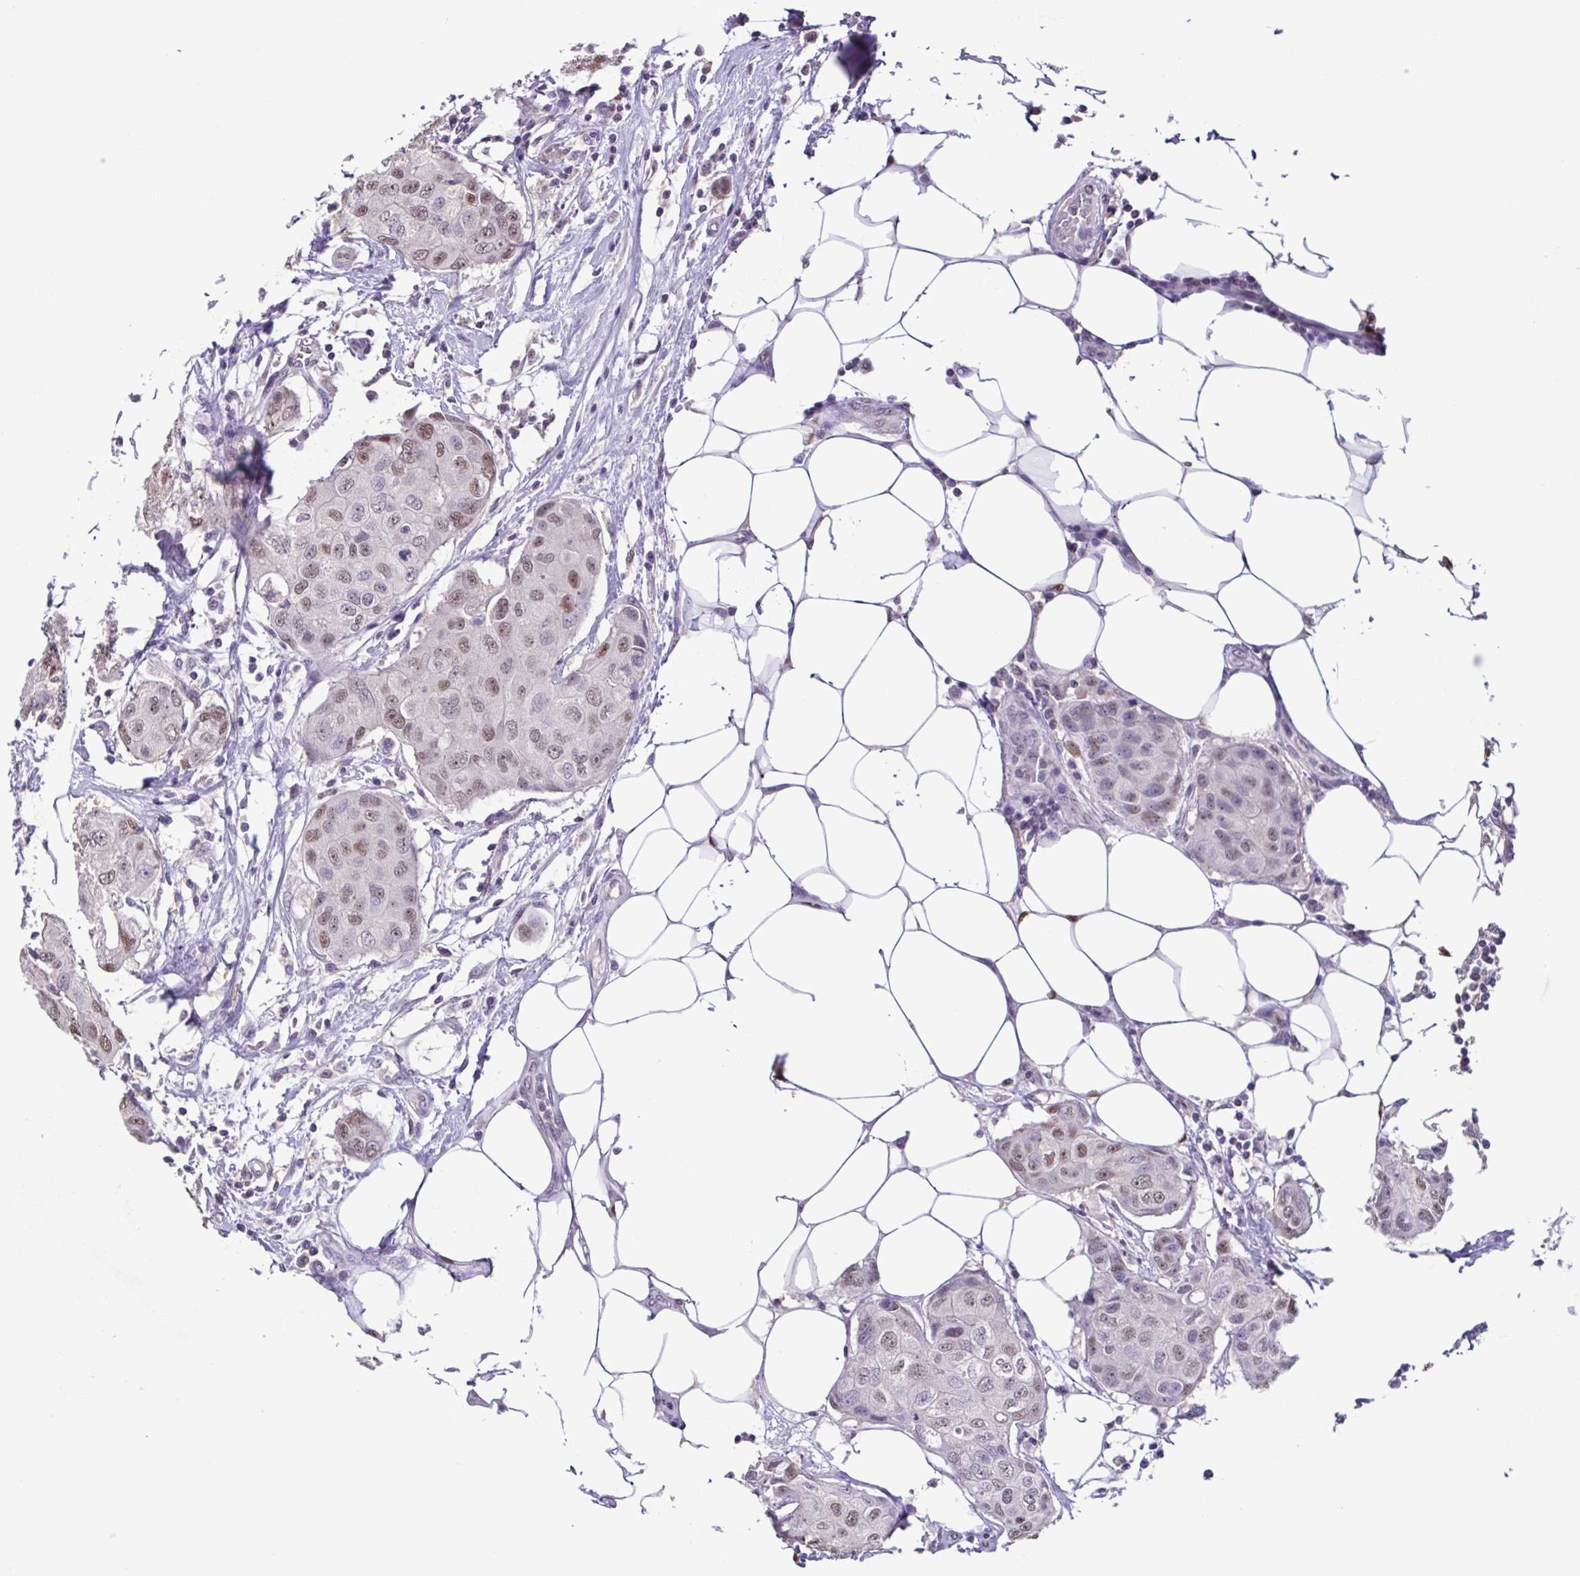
{"staining": {"intensity": "weak", "quantity": ">75%", "location": "nuclear"}, "tissue": "breast cancer", "cell_type": "Tumor cells", "image_type": "cancer", "snomed": [{"axis": "morphology", "description": "Duct carcinoma"}, {"axis": "topography", "description": "Breast"}, {"axis": "topography", "description": "Lymph node"}], "caption": "Immunohistochemical staining of human breast cancer displays weak nuclear protein staining in about >75% of tumor cells.", "gene": "ACTRT3", "patient": {"sex": "female", "age": 80}}